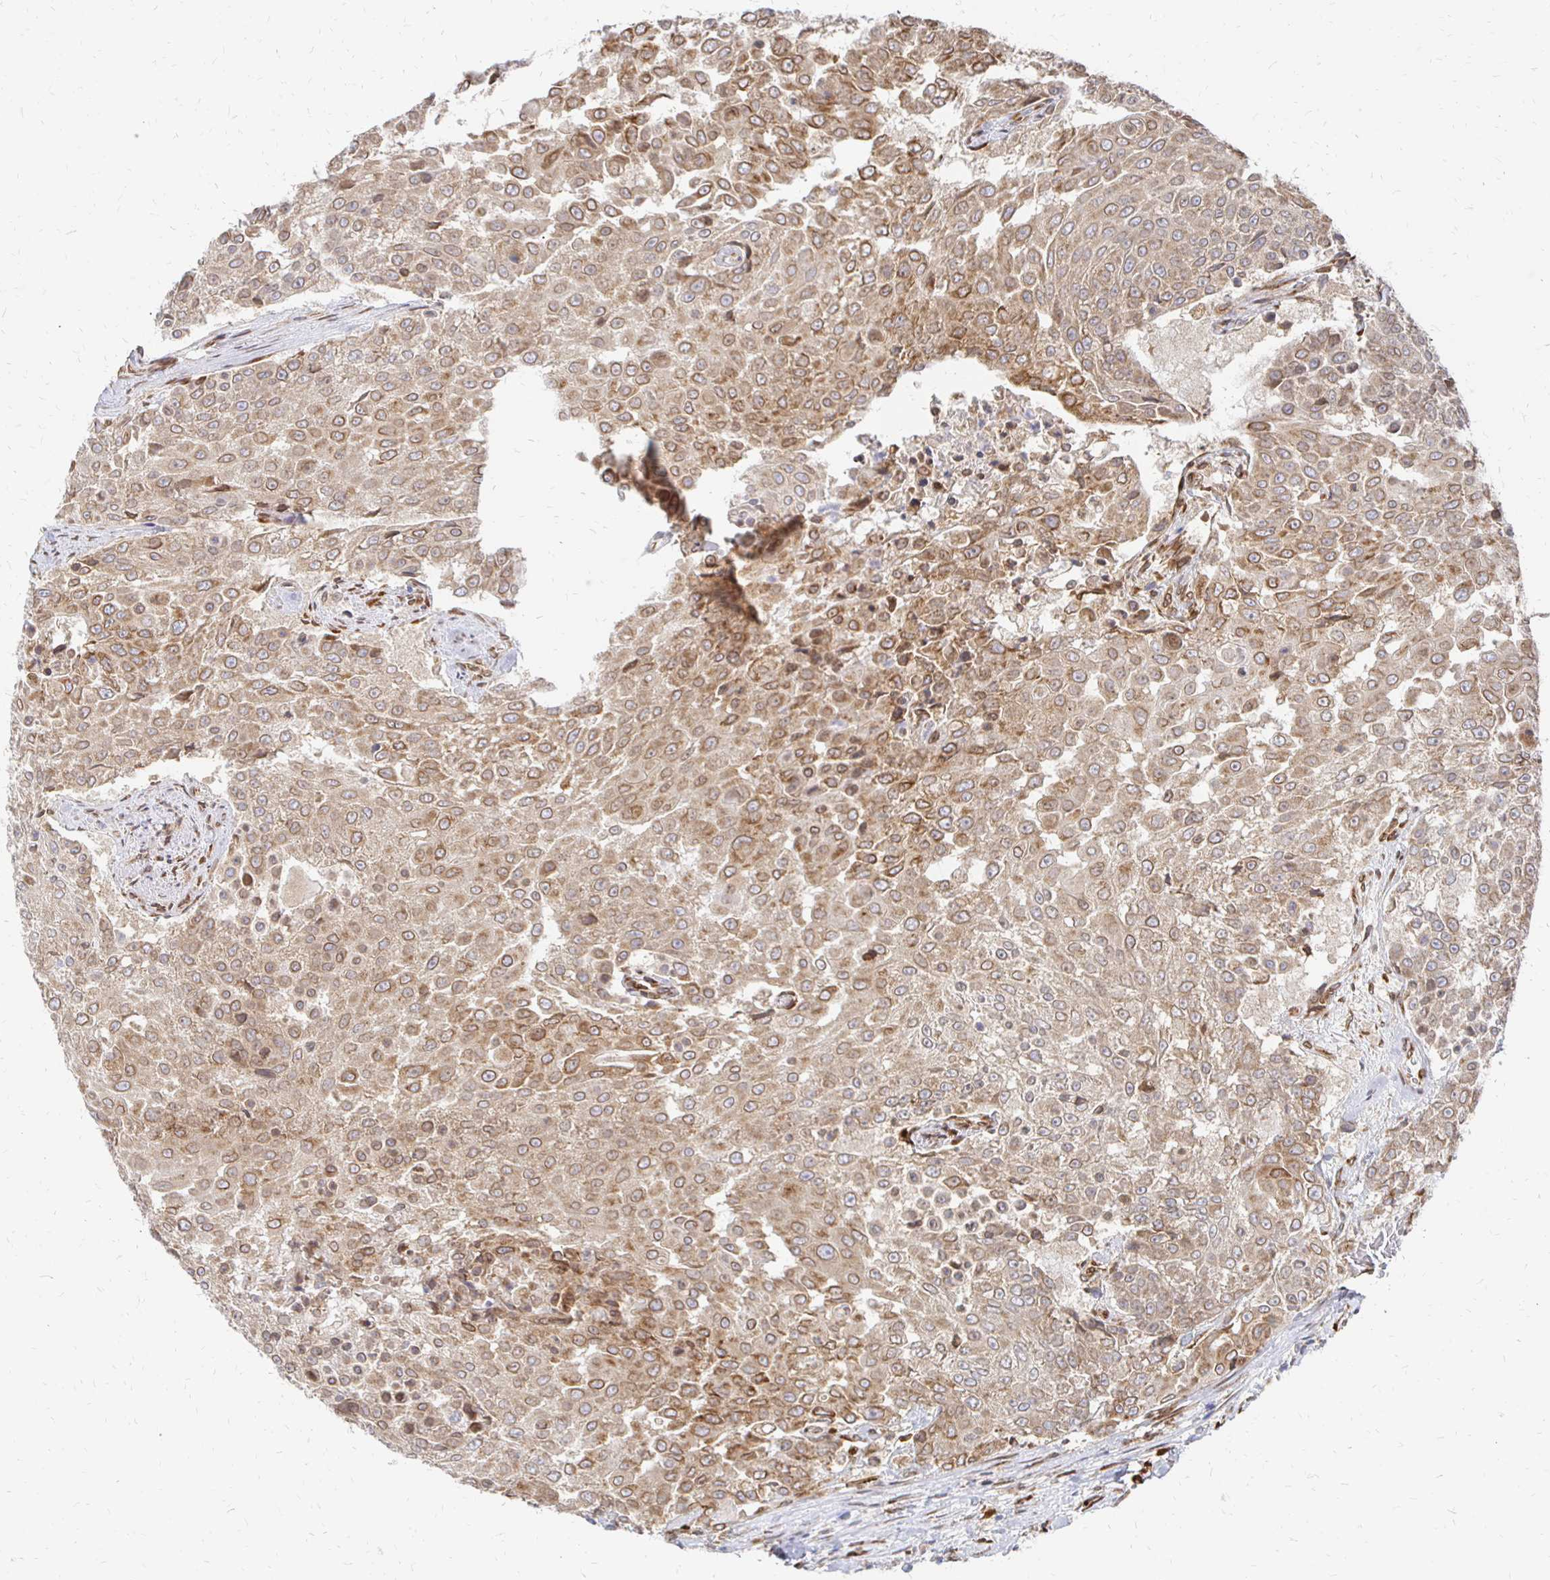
{"staining": {"intensity": "moderate", "quantity": ">75%", "location": "cytoplasmic/membranous,nuclear"}, "tissue": "urothelial cancer", "cell_type": "Tumor cells", "image_type": "cancer", "snomed": [{"axis": "morphology", "description": "Urothelial carcinoma, High grade"}, {"axis": "topography", "description": "Urinary bladder"}], "caption": "This is an image of immunohistochemistry (IHC) staining of urothelial cancer, which shows moderate expression in the cytoplasmic/membranous and nuclear of tumor cells.", "gene": "PELI3", "patient": {"sex": "female", "age": 63}}